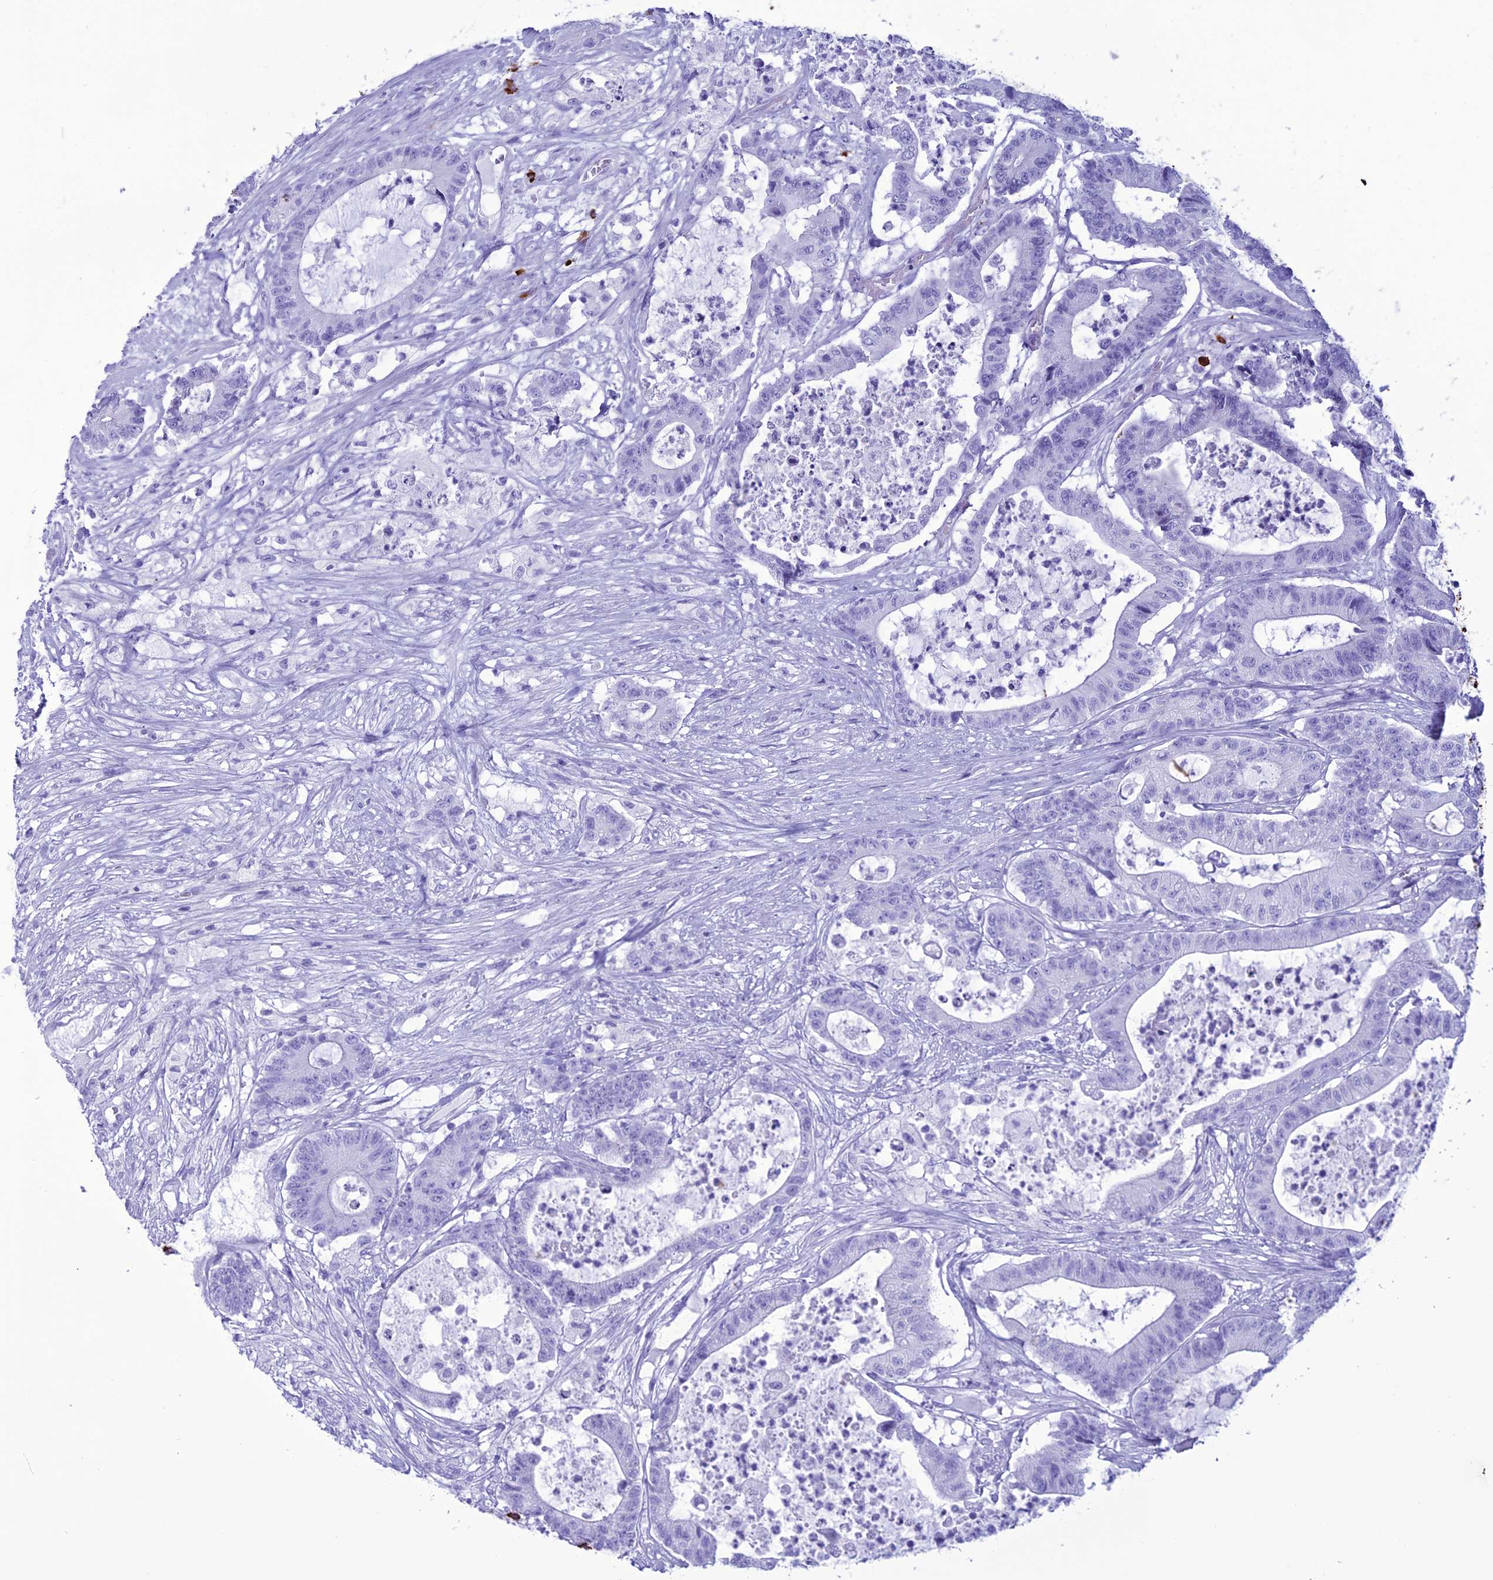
{"staining": {"intensity": "negative", "quantity": "none", "location": "none"}, "tissue": "colorectal cancer", "cell_type": "Tumor cells", "image_type": "cancer", "snomed": [{"axis": "morphology", "description": "Adenocarcinoma, NOS"}, {"axis": "topography", "description": "Colon"}], "caption": "This micrograph is of colorectal cancer stained with IHC to label a protein in brown with the nuclei are counter-stained blue. There is no staining in tumor cells.", "gene": "MZB1", "patient": {"sex": "female", "age": 84}}